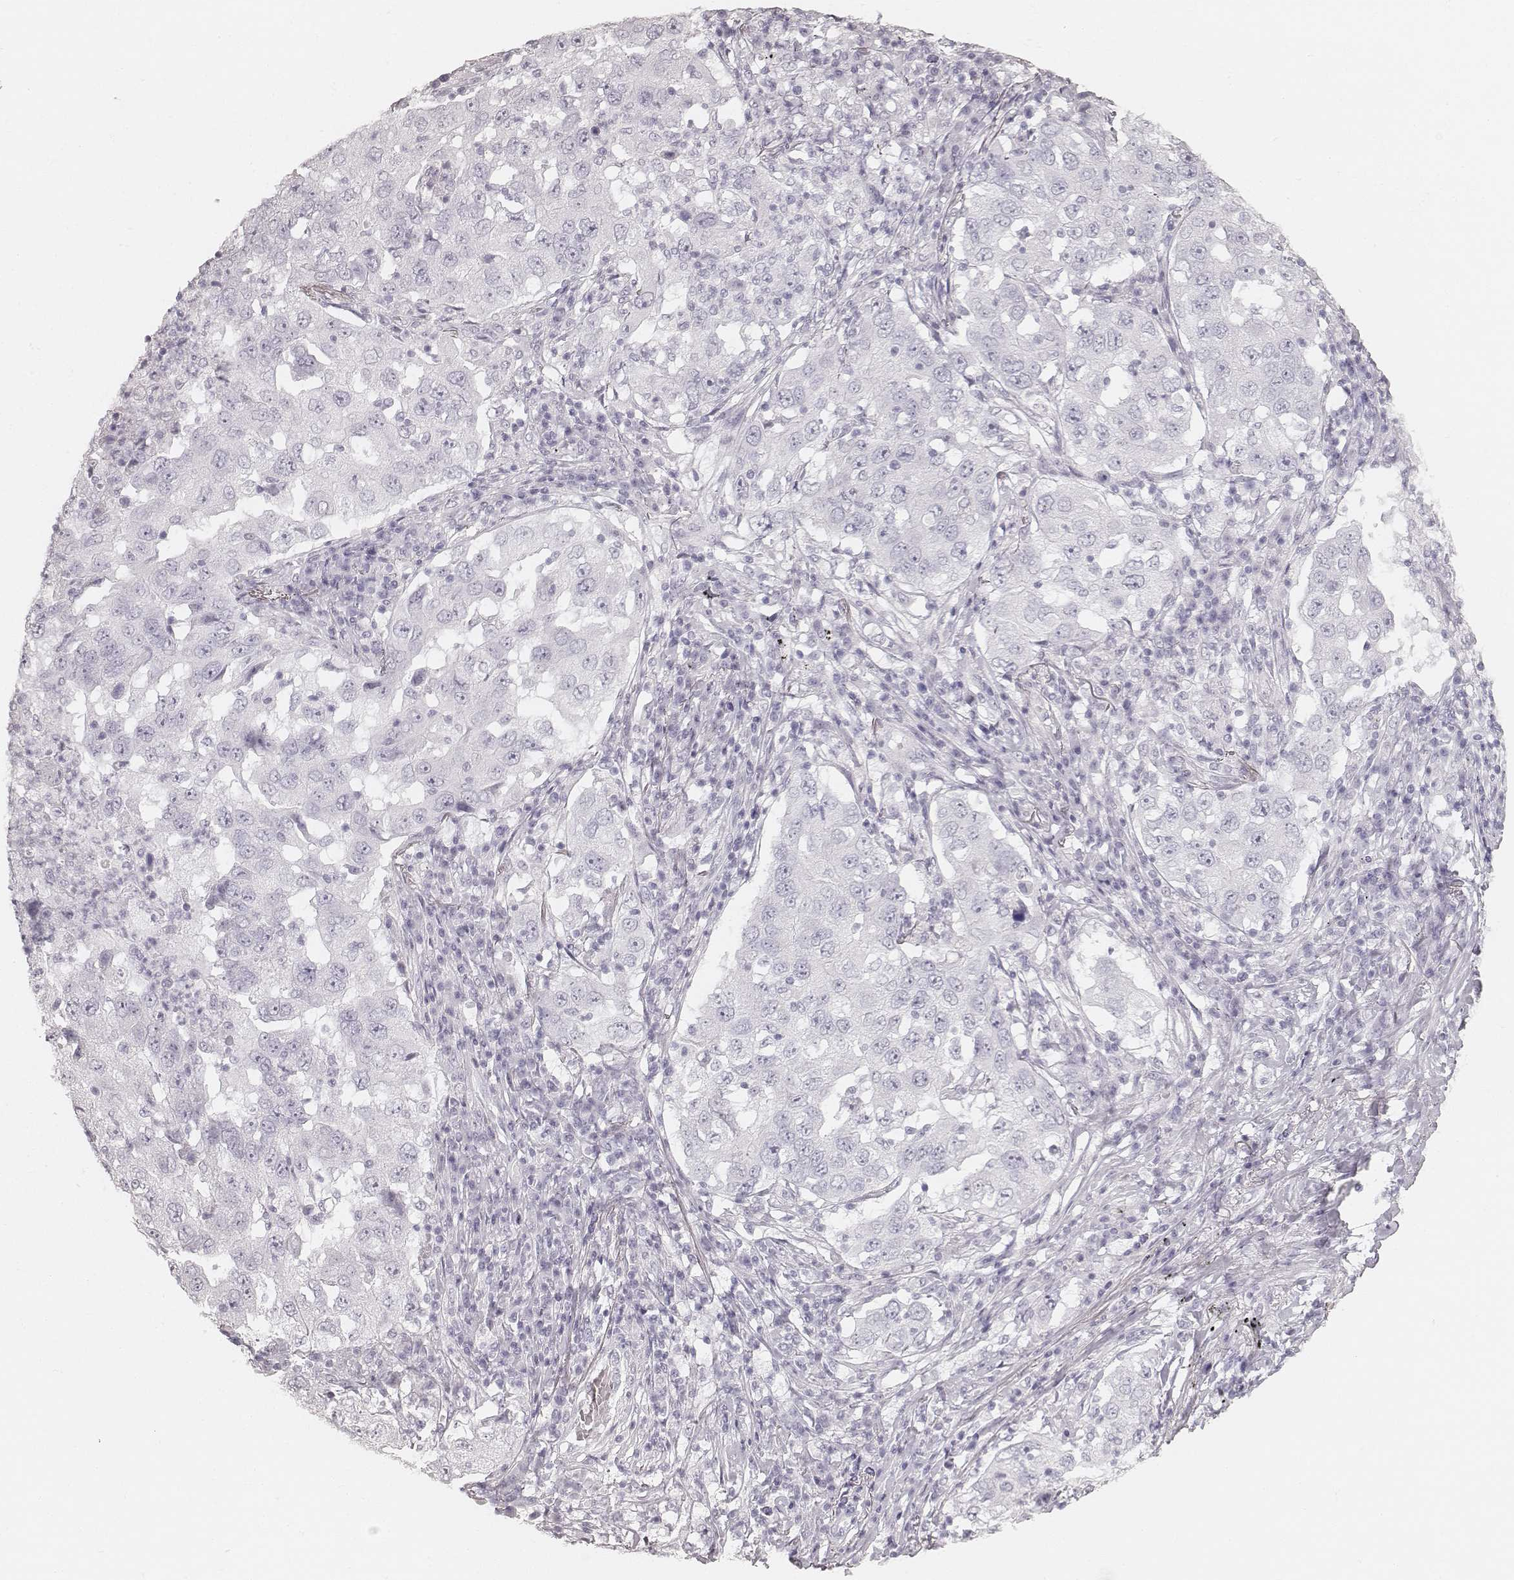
{"staining": {"intensity": "negative", "quantity": "none", "location": "none"}, "tissue": "lung cancer", "cell_type": "Tumor cells", "image_type": "cancer", "snomed": [{"axis": "morphology", "description": "Adenocarcinoma, NOS"}, {"axis": "topography", "description": "Lung"}], "caption": "Lung cancer was stained to show a protein in brown. There is no significant expression in tumor cells.", "gene": "KRT34", "patient": {"sex": "male", "age": 73}}